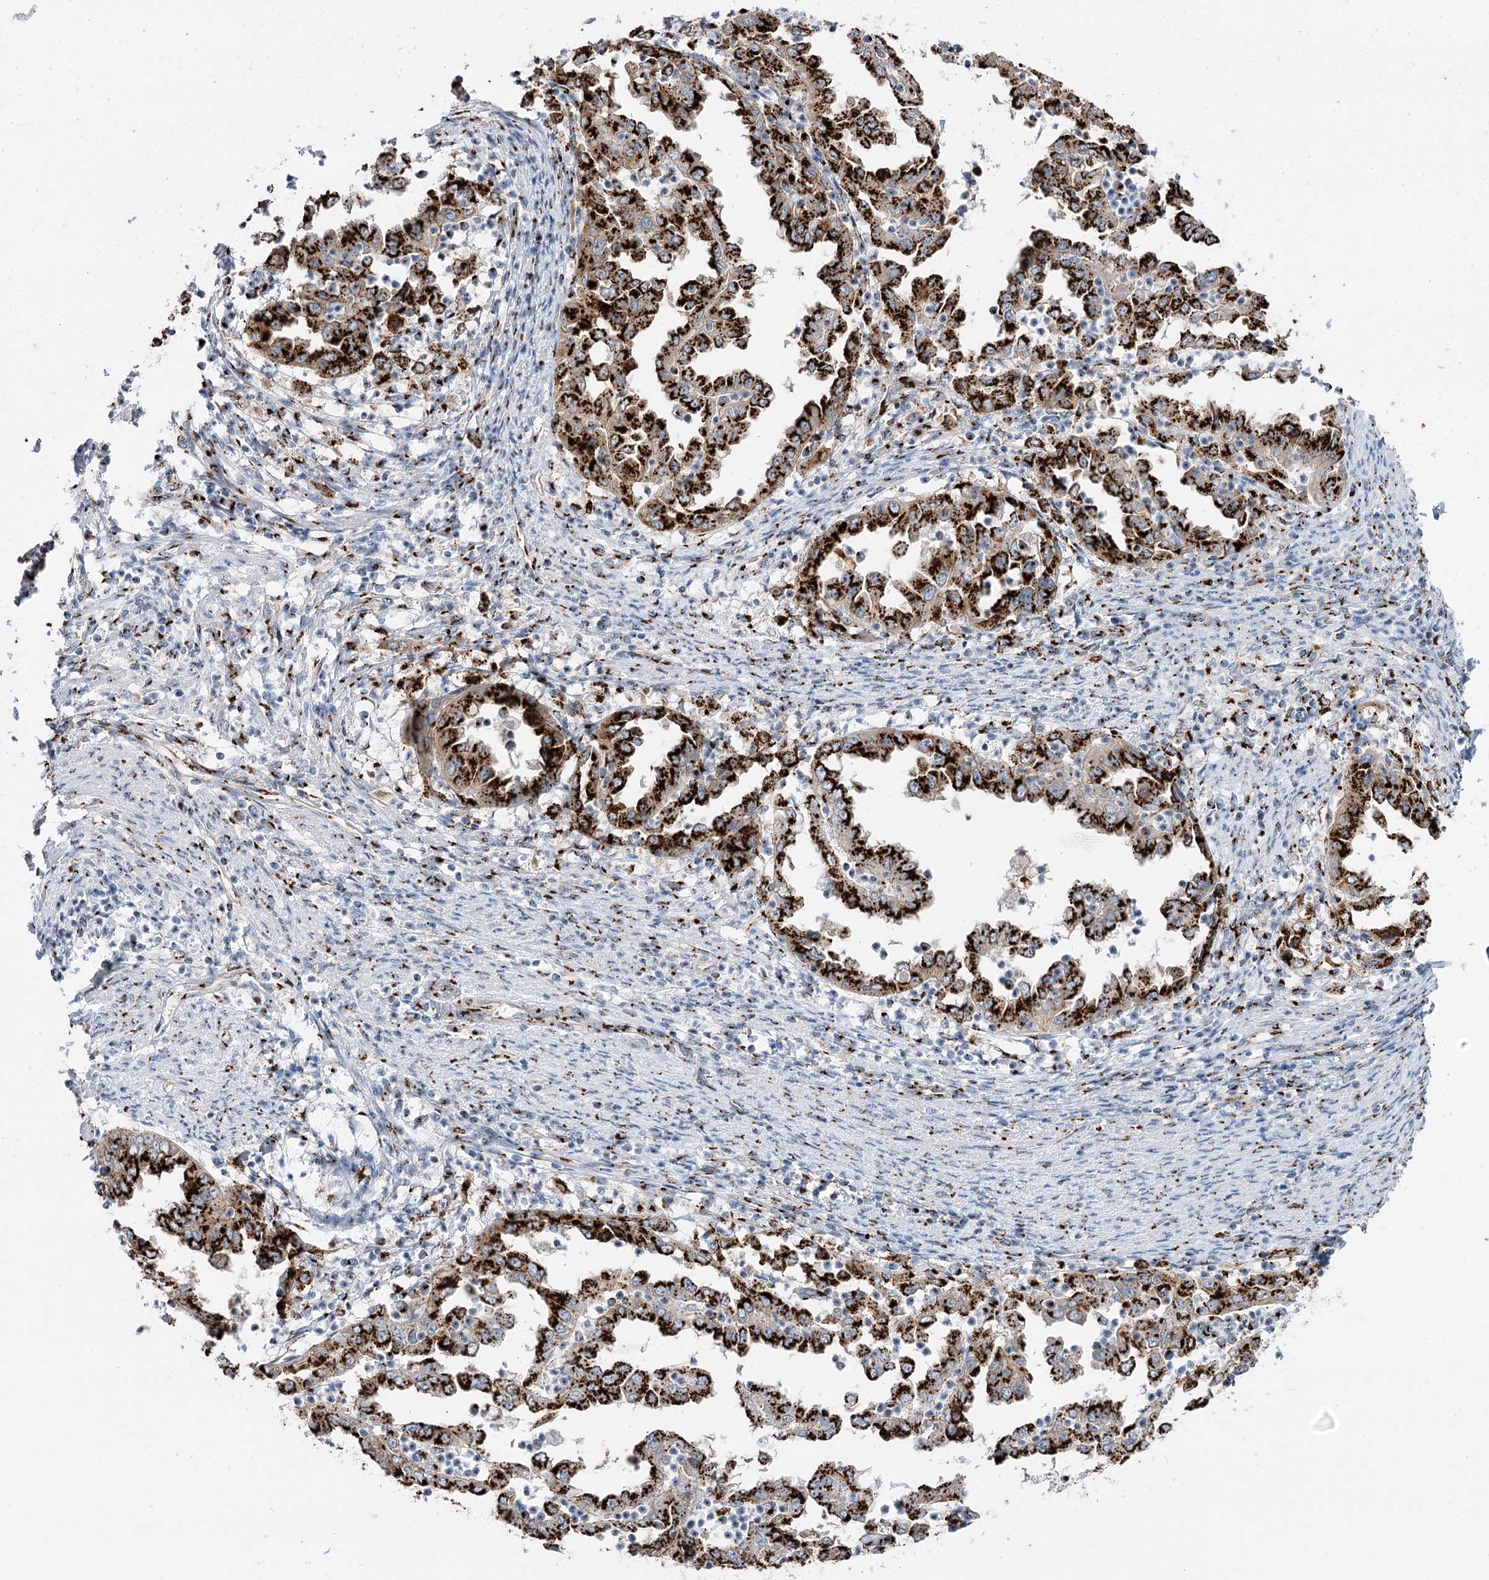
{"staining": {"intensity": "strong", "quantity": ">75%", "location": "cytoplasmic/membranous"}, "tissue": "endometrial cancer", "cell_type": "Tumor cells", "image_type": "cancer", "snomed": [{"axis": "morphology", "description": "Adenocarcinoma, NOS"}, {"axis": "topography", "description": "Endometrium"}], "caption": "Approximately >75% of tumor cells in human endometrial cancer reveal strong cytoplasmic/membranous protein expression as visualized by brown immunohistochemical staining.", "gene": "TMEM165", "patient": {"sex": "female", "age": 85}}